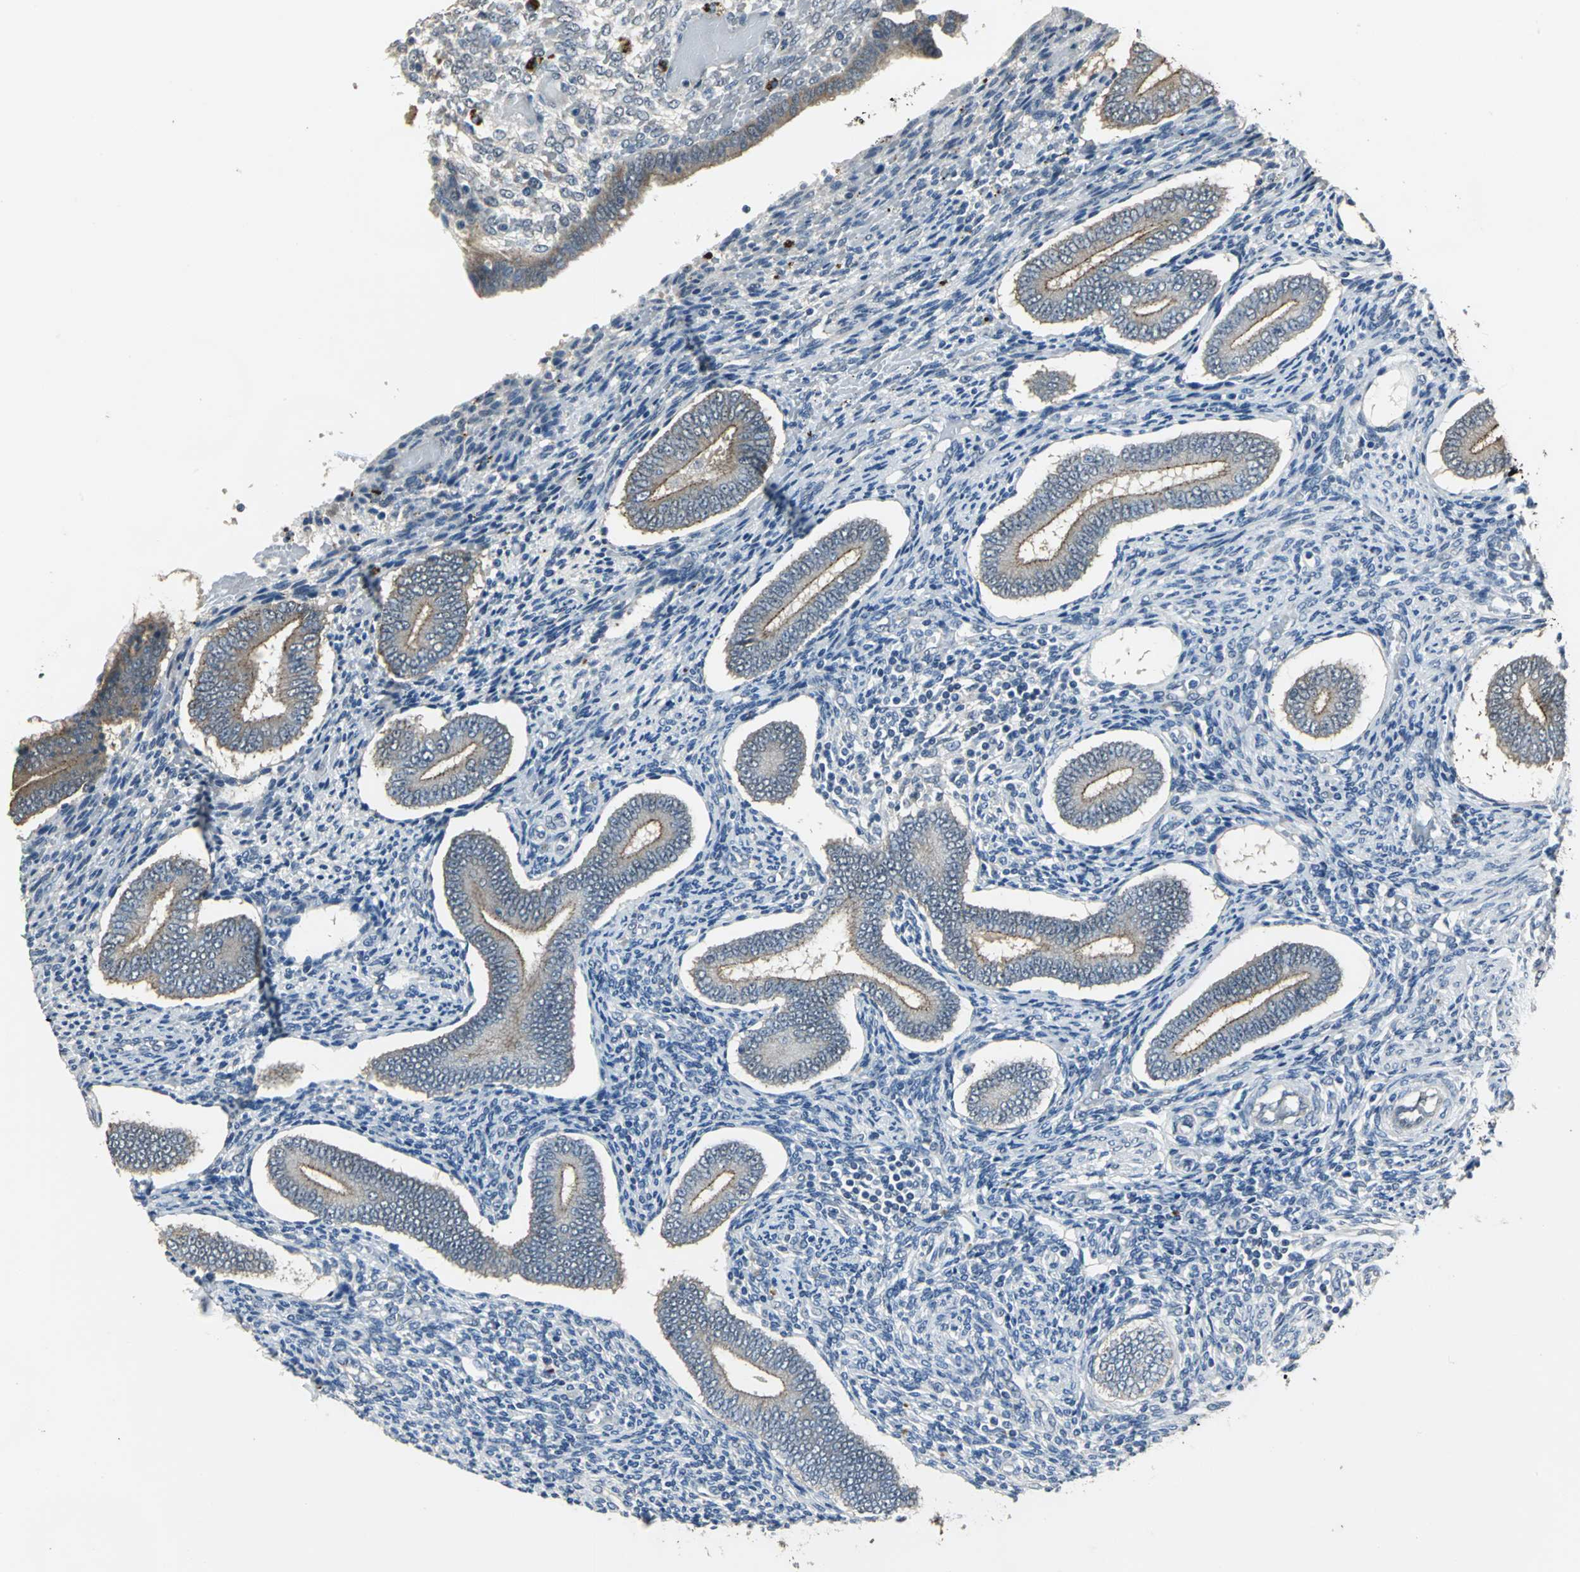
{"staining": {"intensity": "negative", "quantity": "none", "location": "none"}, "tissue": "endometrium", "cell_type": "Cells in endometrial stroma", "image_type": "normal", "snomed": [{"axis": "morphology", "description": "Normal tissue, NOS"}, {"axis": "topography", "description": "Endometrium"}], "caption": "Immunohistochemical staining of unremarkable endometrium exhibits no significant positivity in cells in endometrial stroma.", "gene": "OCLN", "patient": {"sex": "female", "age": 42}}